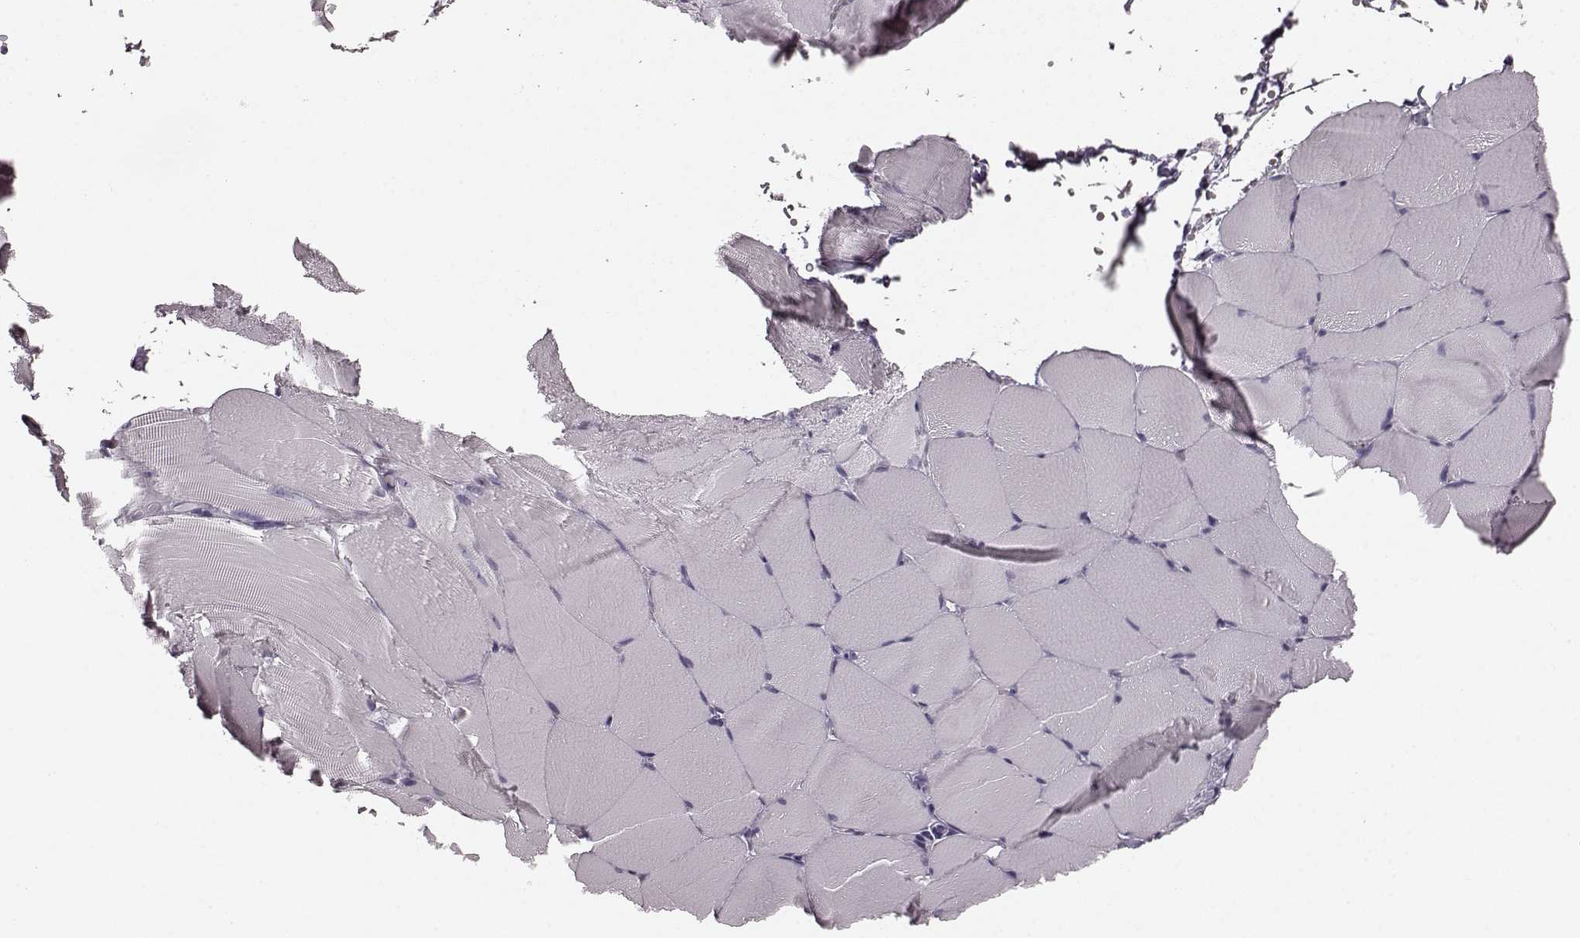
{"staining": {"intensity": "negative", "quantity": "none", "location": "none"}, "tissue": "skeletal muscle", "cell_type": "Myocytes", "image_type": "normal", "snomed": [{"axis": "morphology", "description": "Normal tissue, NOS"}, {"axis": "topography", "description": "Skeletal muscle"}], "caption": "Histopathology image shows no significant protein expression in myocytes of normal skeletal muscle. The staining was performed using DAB to visualize the protein expression in brown, while the nuclei were stained in blue with hematoxylin (Magnification: 20x).", "gene": "TMPRSS15", "patient": {"sex": "female", "age": 37}}